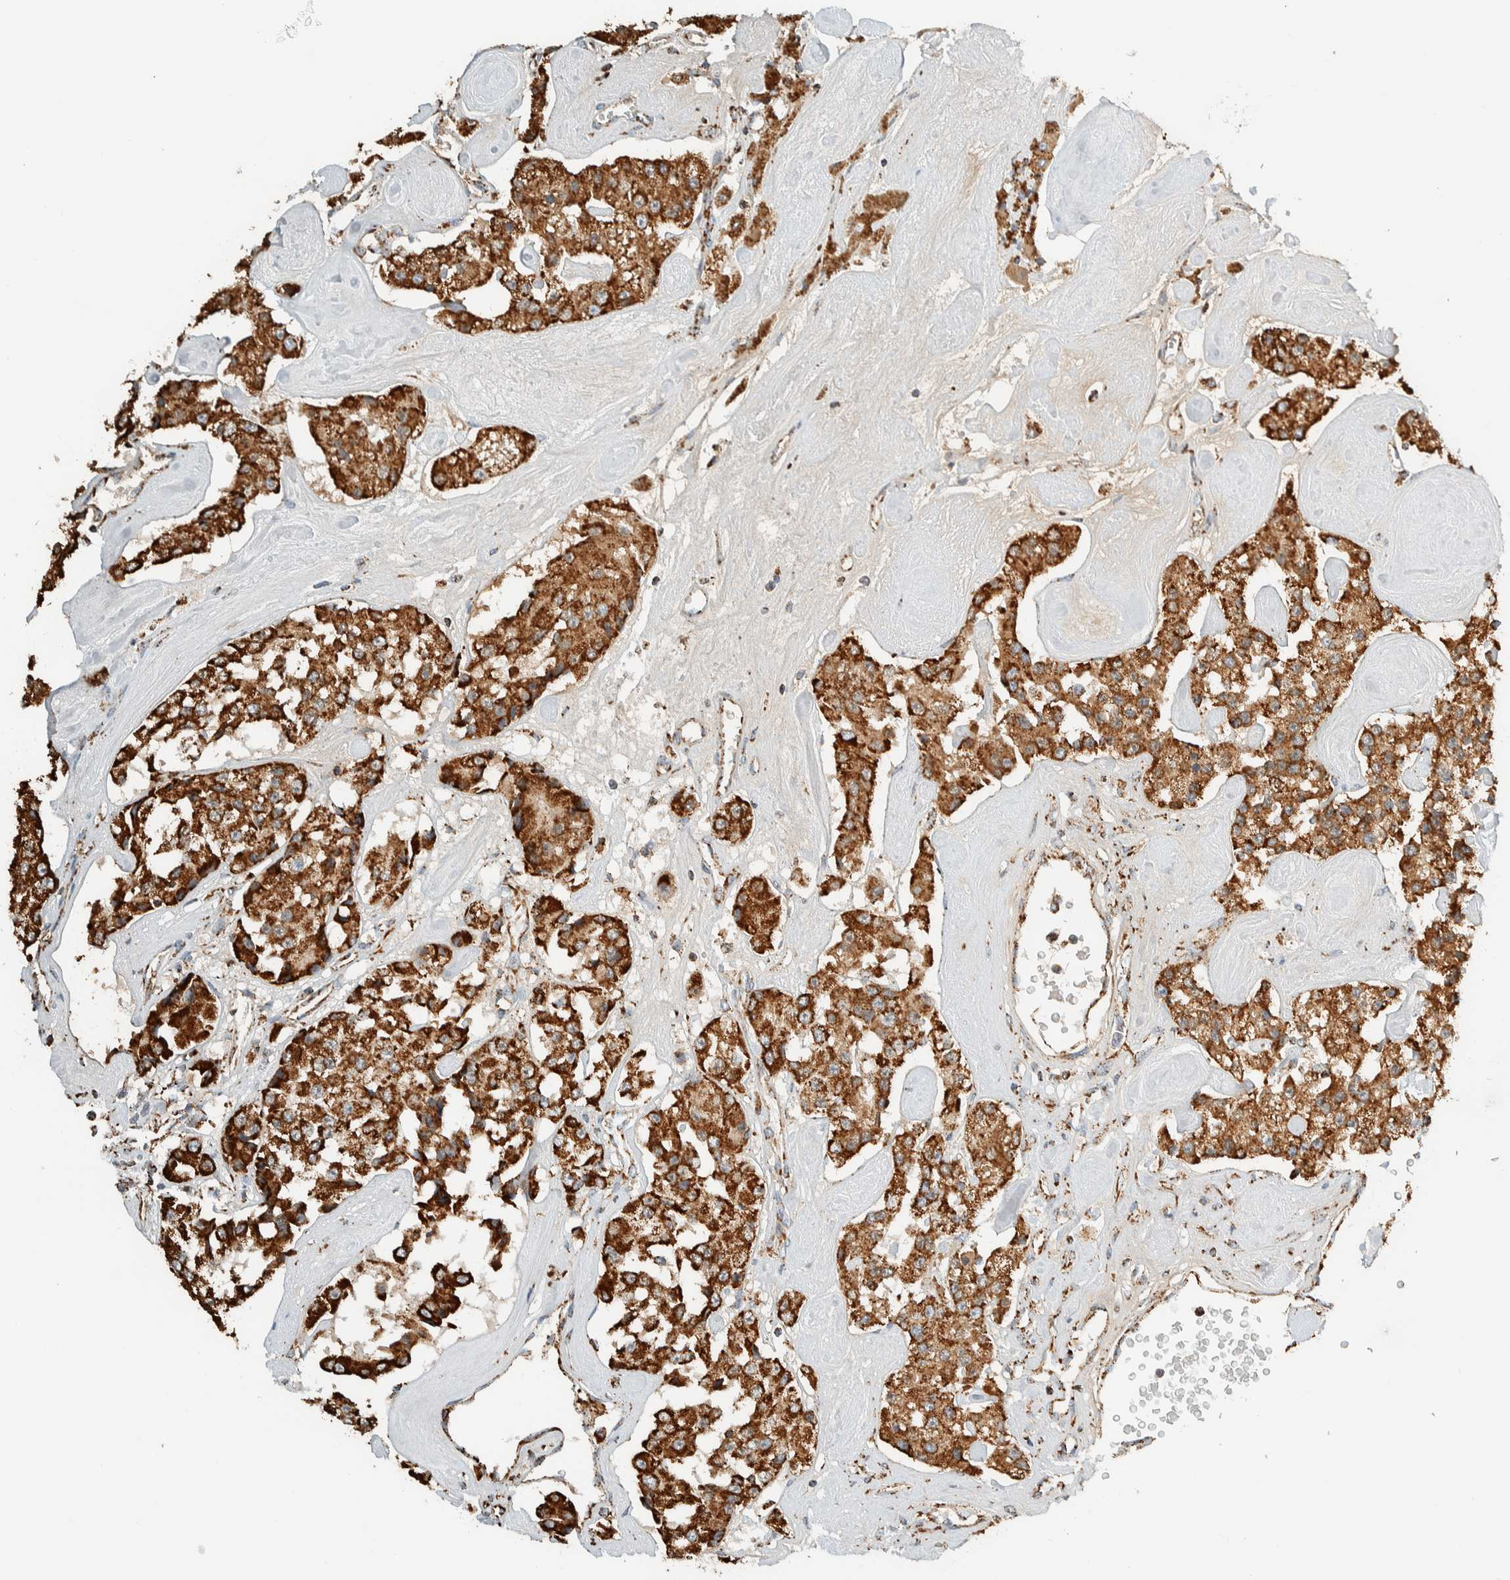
{"staining": {"intensity": "strong", "quantity": ">75%", "location": "cytoplasmic/membranous"}, "tissue": "carcinoid", "cell_type": "Tumor cells", "image_type": "cancer", "snomed": [{"axis": "morphology", "description": "Carcinoid, malignant, NOS"}, {"axis": "topography", "description": "Pancreas"}], "caption": "A high-resolution micrograph shows immunohistochemistry (IHC) staining of carcinoid (malignant), which displays strong cytoplasmic/membranous staining in about >75% of tumor cells.", "gene": "ZNF454", "patient": {"sex": "male", "age": 41}}